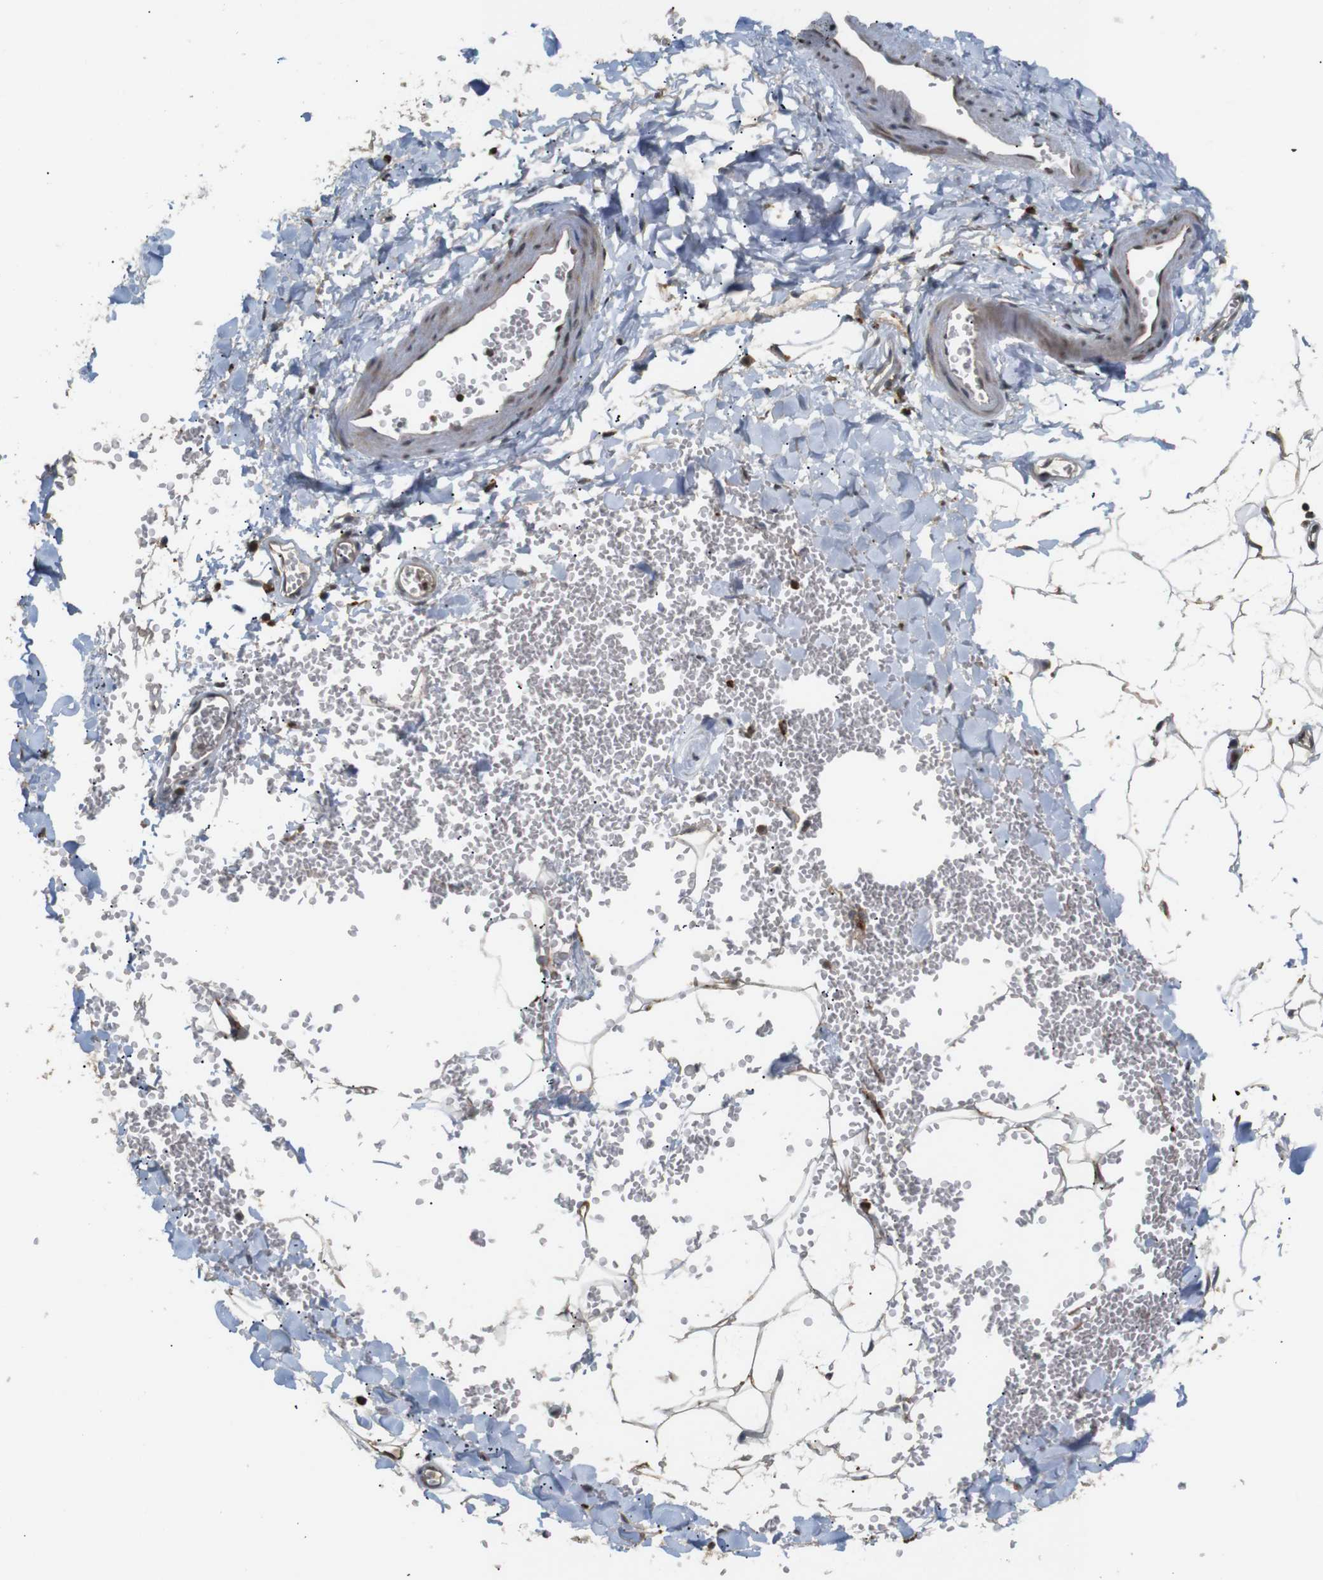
{"staining": {"intensity": "weak", "quantity": ">75%", "location": "cytoplasmic/membranous"}, "tissue": "adipose tissue", "cell_type": "Adipocytes", "image_type": "normal", "snomed": [{"axis": "morphology", "description": "Normal tissue, NOS"}, {"axis": "topography", "description": "Adipose tissue"}, {"axis": "topography", "description": "Peripheral nerve tissue"}], "caption": "A histopathology image of adipose tissue stained for a protein displays weak cytoplasmic/membranous brown staining in adipocytes. (brown staining indicates protein expression, while blue staining denotes nuclei).", "gene": "KSR1", "patient": {"sex": "male", "age": 52}}